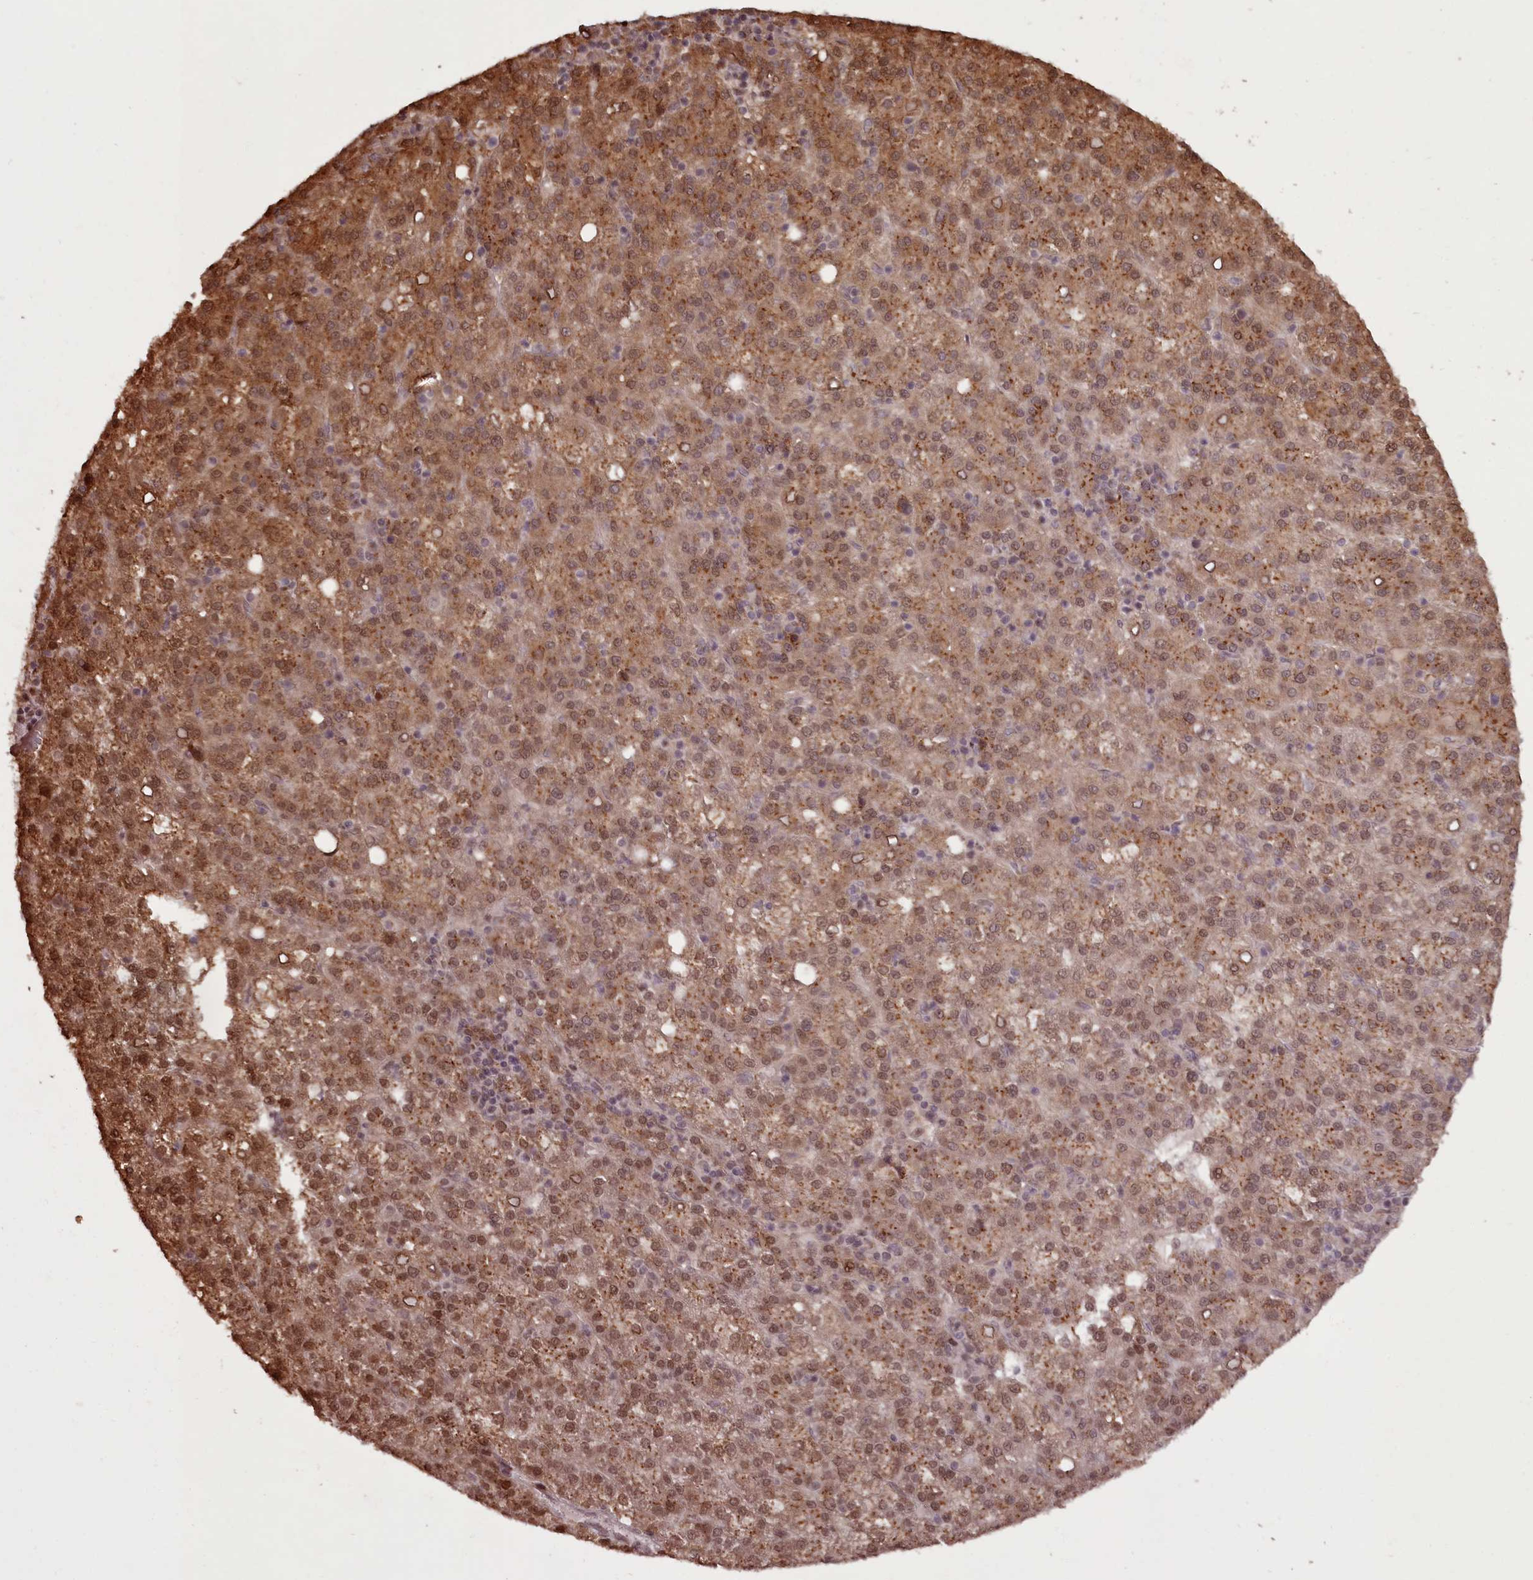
{"staining": {"intensity": "moderate", "quantity": ">75%", "location": "cytoplasmic/membranous,nuclear"}, "tissue": "liver cancer", "cell_type": "Tumor cells", "image_type": "cancer", "snomed": [{"axis": "morphology", "description": "Carcinoma, Hepatocellular, NOS"}, {"axis": "topography", "description": "Liver"}], "caption": "Tumor cells reveal medium levels of moderate cytoplasmic/membranous and nuclear positivity in approximately >75% of cells in human liver cancer (hepatocellular carcinoma).", "gene": "CEP83", "patient": {"sex": "female", "age": 58}}